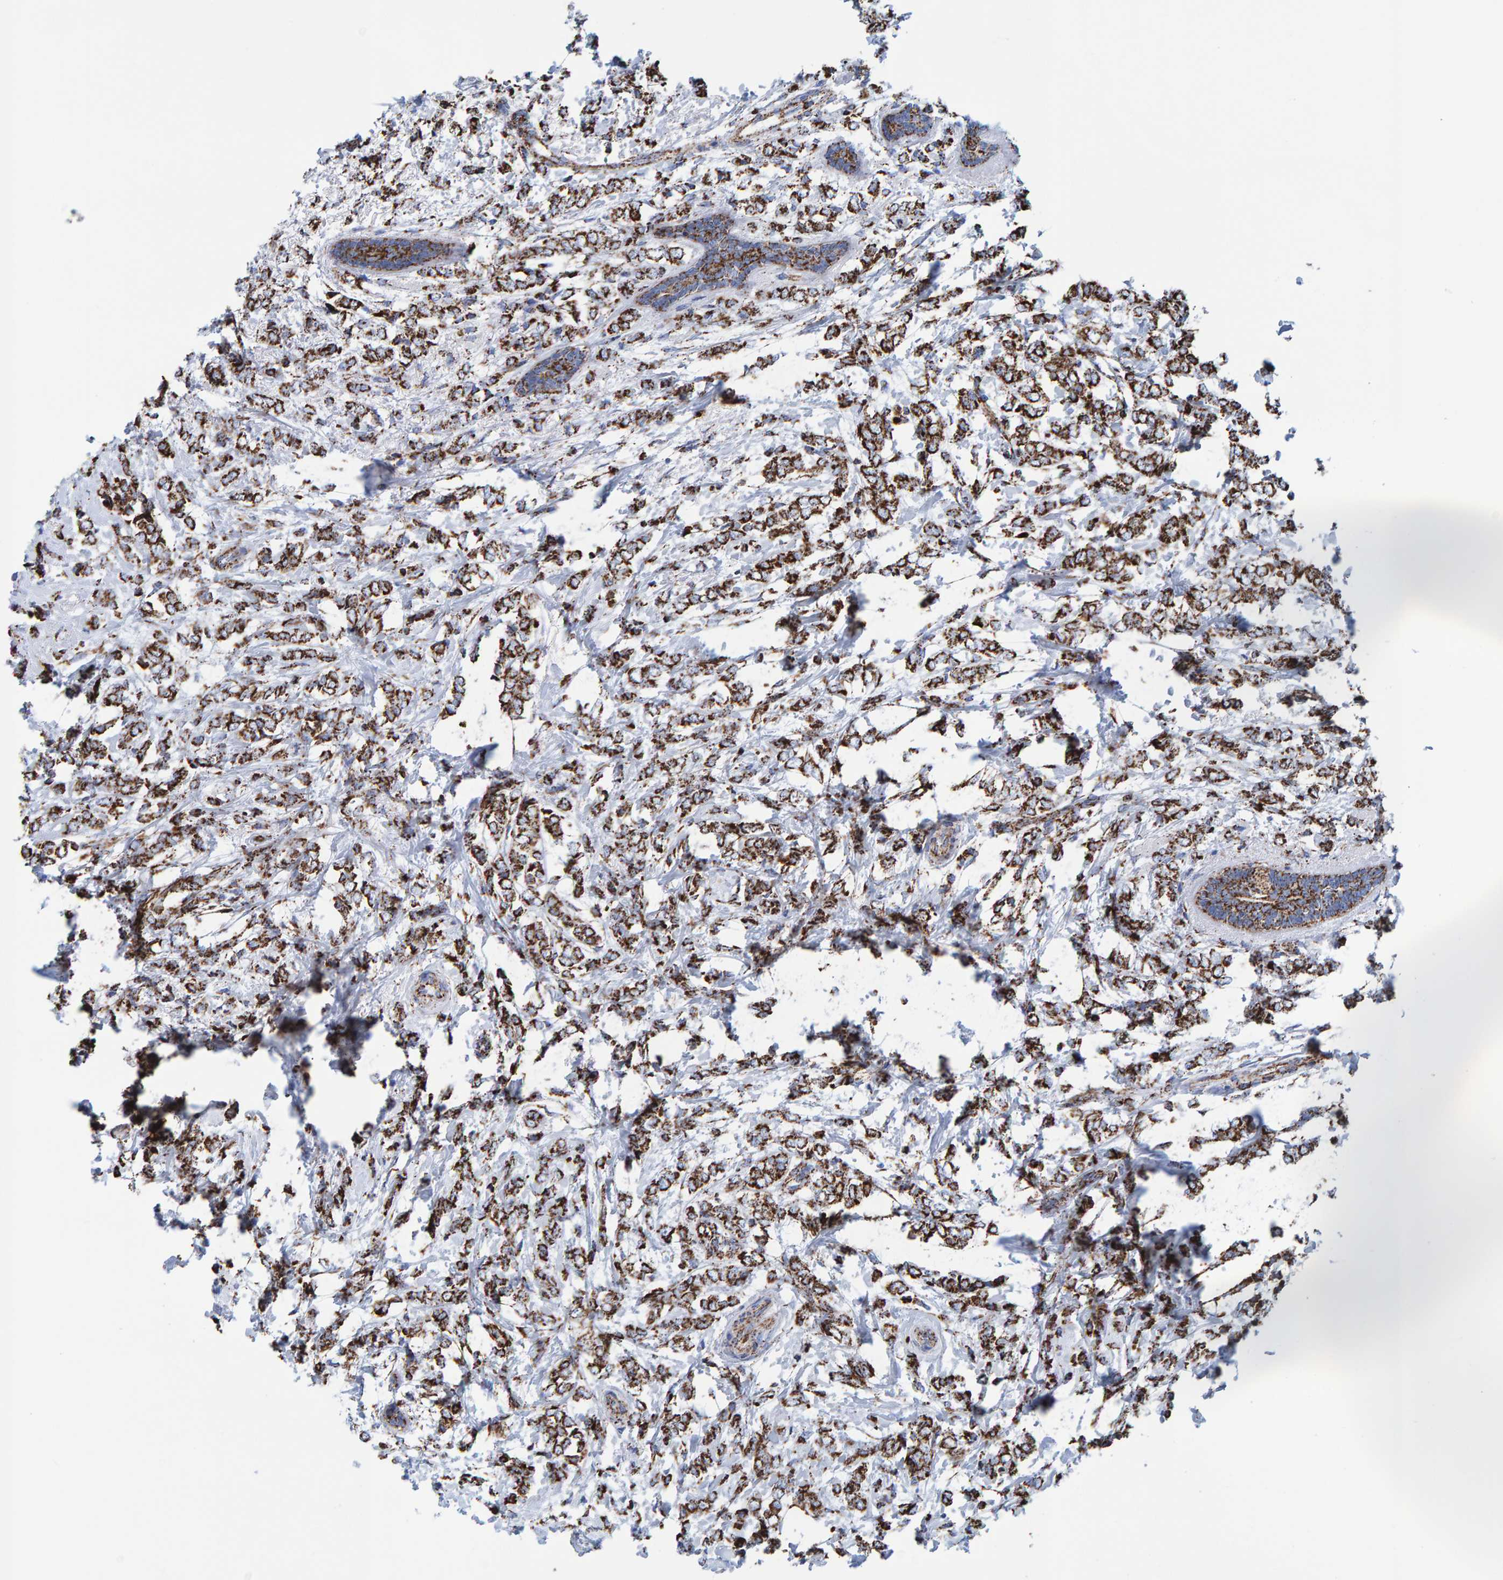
{"staining": {"intensity": "strong", "quantity": ">75%", "location": "cytoplasmic/membranous"}, "tissue": "breast cancer", "cell_type": "Tumor cells", "image_type": "cancer", "snomed": [{"axis": "morphology", "description": "Normal tissue, NOS"}, {"axis": "morphology", "description": "Lobular carcinoma"}, {"axis": "topography", "description": "Breast"}], "caption": "A high-resolution photomicrograph shows IHC staining of breast cancer, which exhibits strong cytoplasmic/membranous expression in approximately >75% of tumor cells.", "gene": "ENSG00000262660", "patient": {"sex": "female", "age": 47}}